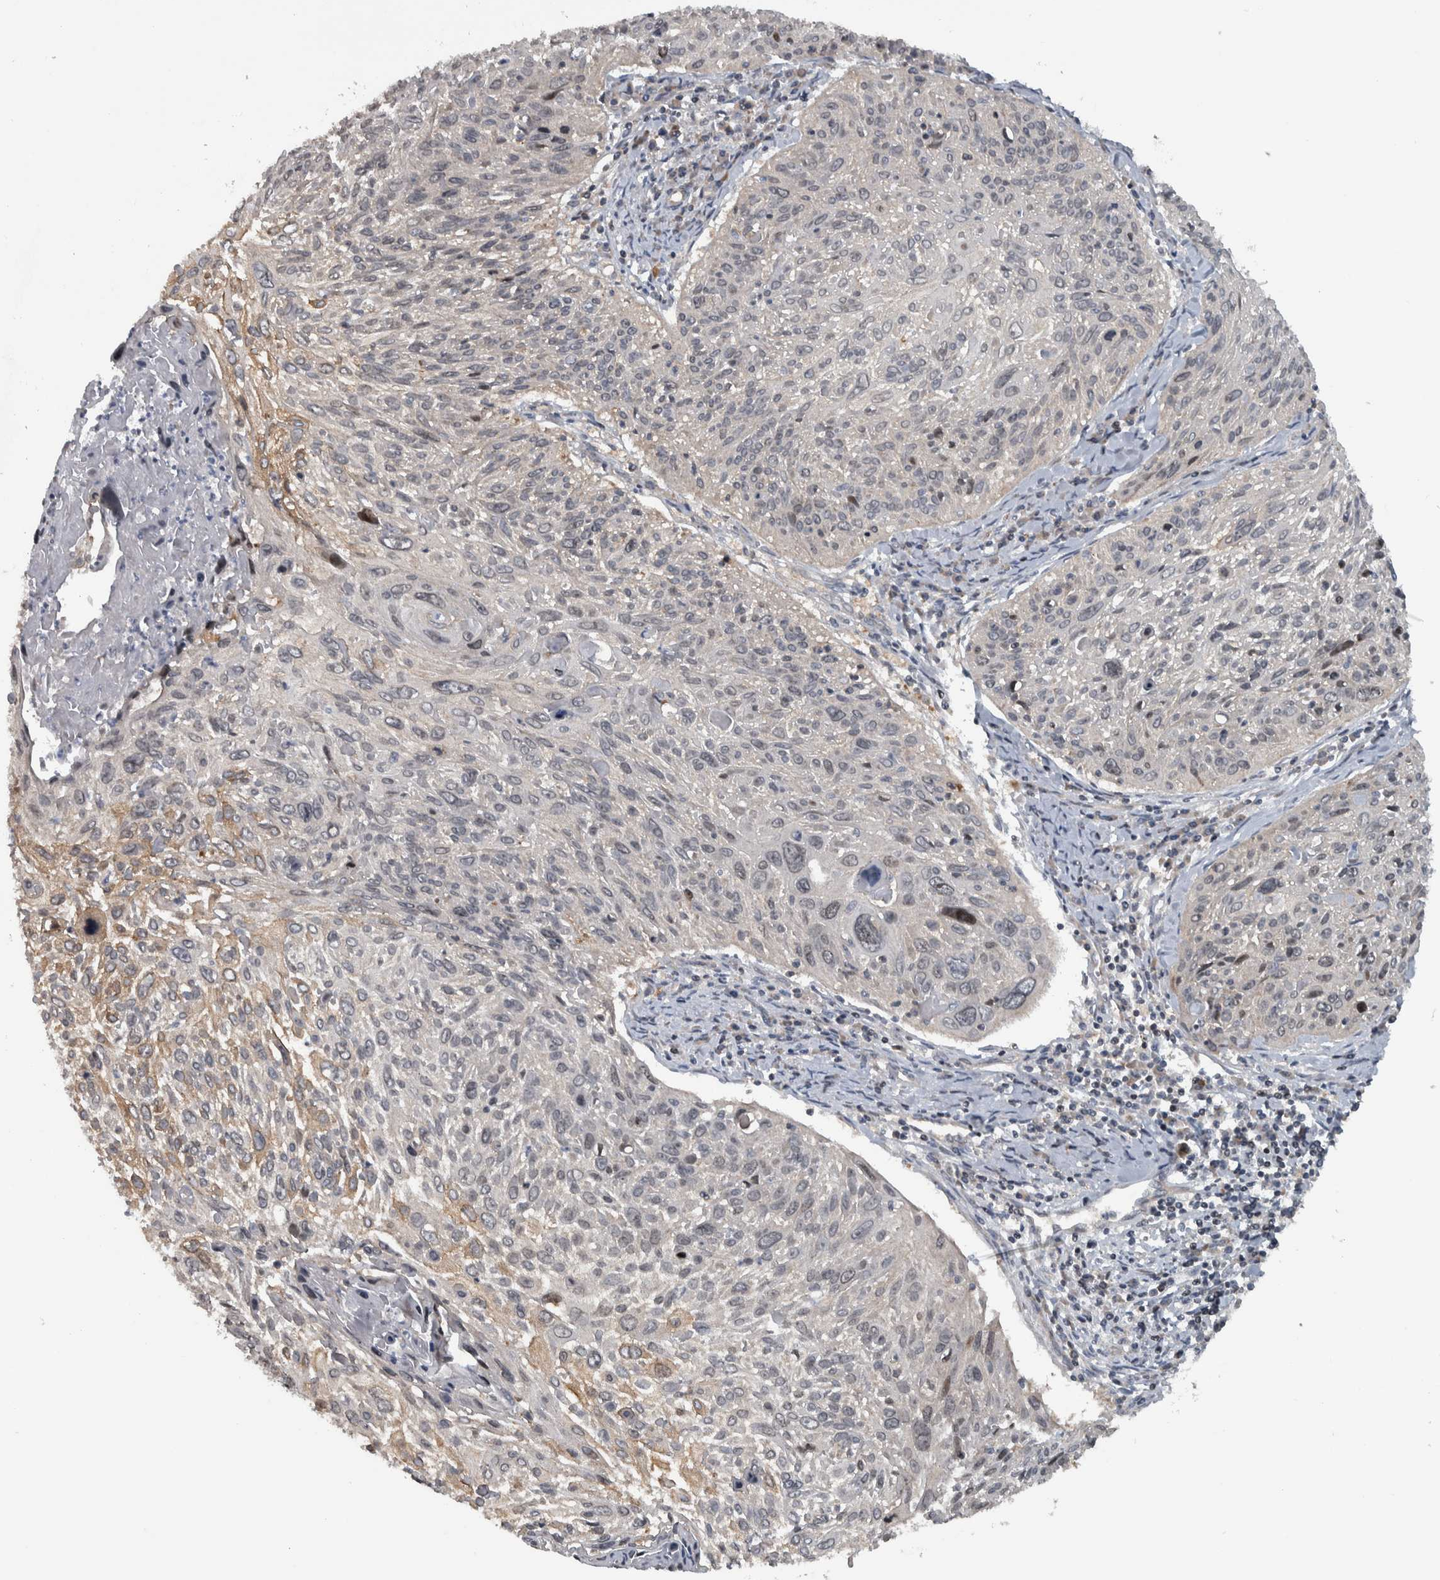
{"staining": {"intensity": "moderate", "quantity": "25%-75%", "location": "cytoplasmic/membranous"}, "tissue": "cervical cancer", "cell_type": "Tumor cells", "image_type": "cancer", "snomed": [{"axis": "morphology", "description": "Squamous cell carcinoma, NOS"}, {"axis": "topography", "description": "Cervix"}], "caption": "High-magnification brightfield microscopy of cervical cancer (squamous cell carcinoma) stained with DAB (brown) and counterstained with hematoxylin (blue). tumor cells exhibit moderate cytoplasmic/membranous expression is identified in about25%-75% of cells. The protein is shown in brown color, while the nuclei are stained blue.", "gene": "BAIAP2L1", "patient": {"sex": "female", "age": 51}}